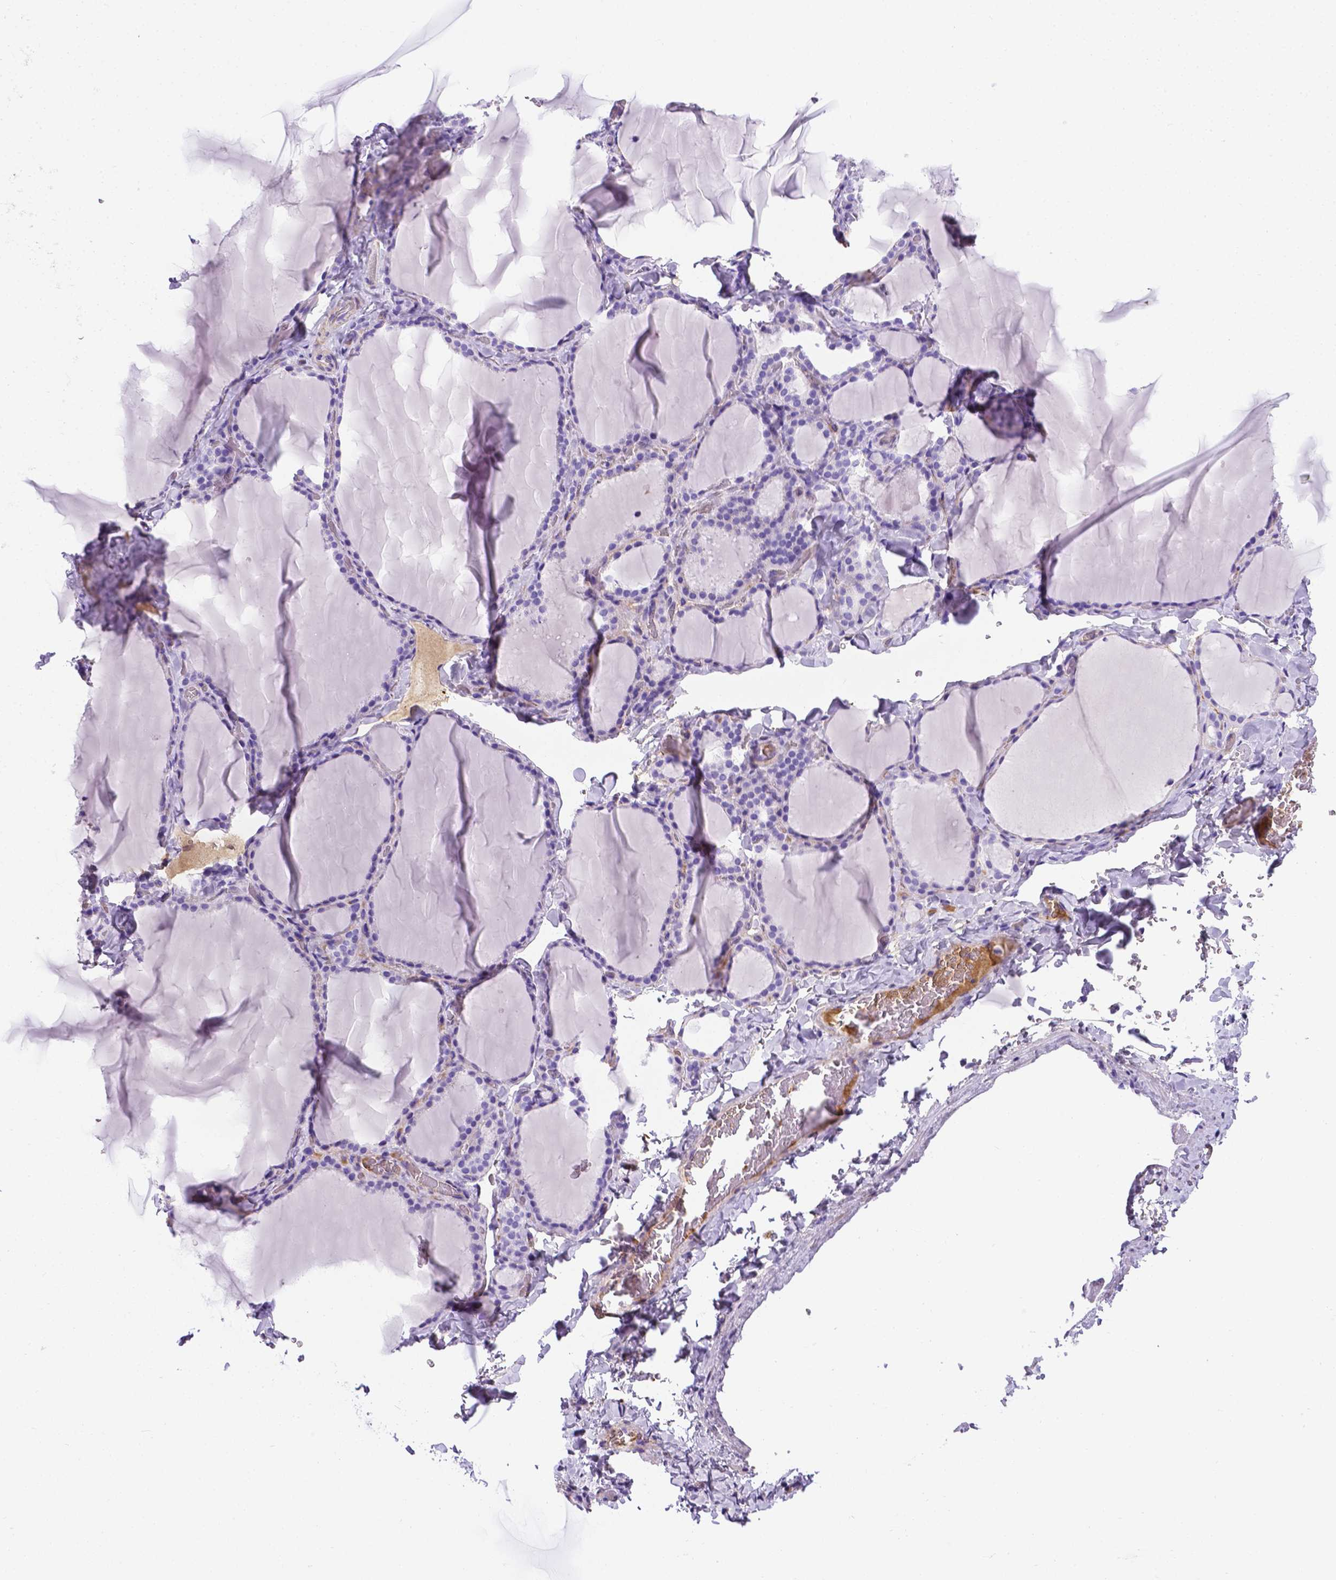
{"staining": {"intensity": "negative", "quantity": "none", "location": "none"}, "tissue": "thyroid gland", "cell_type": "Glandular cells", "image_type": "normal", "snomed": [{"axis": "morphology", "description": "Normal tissue, NOS"}, {"axis": "topography", "description": "Thyroid gland"}], "caption": "IHC of unremarkable thyroid gland reveals no expression in glandular cells. Brightfield microscopy of IHC stained with DAB (brown) and hematoxylin (blue), captured at high magnification.", "gene": "APOE", "patient": {"sex": "female", "age": 22}}